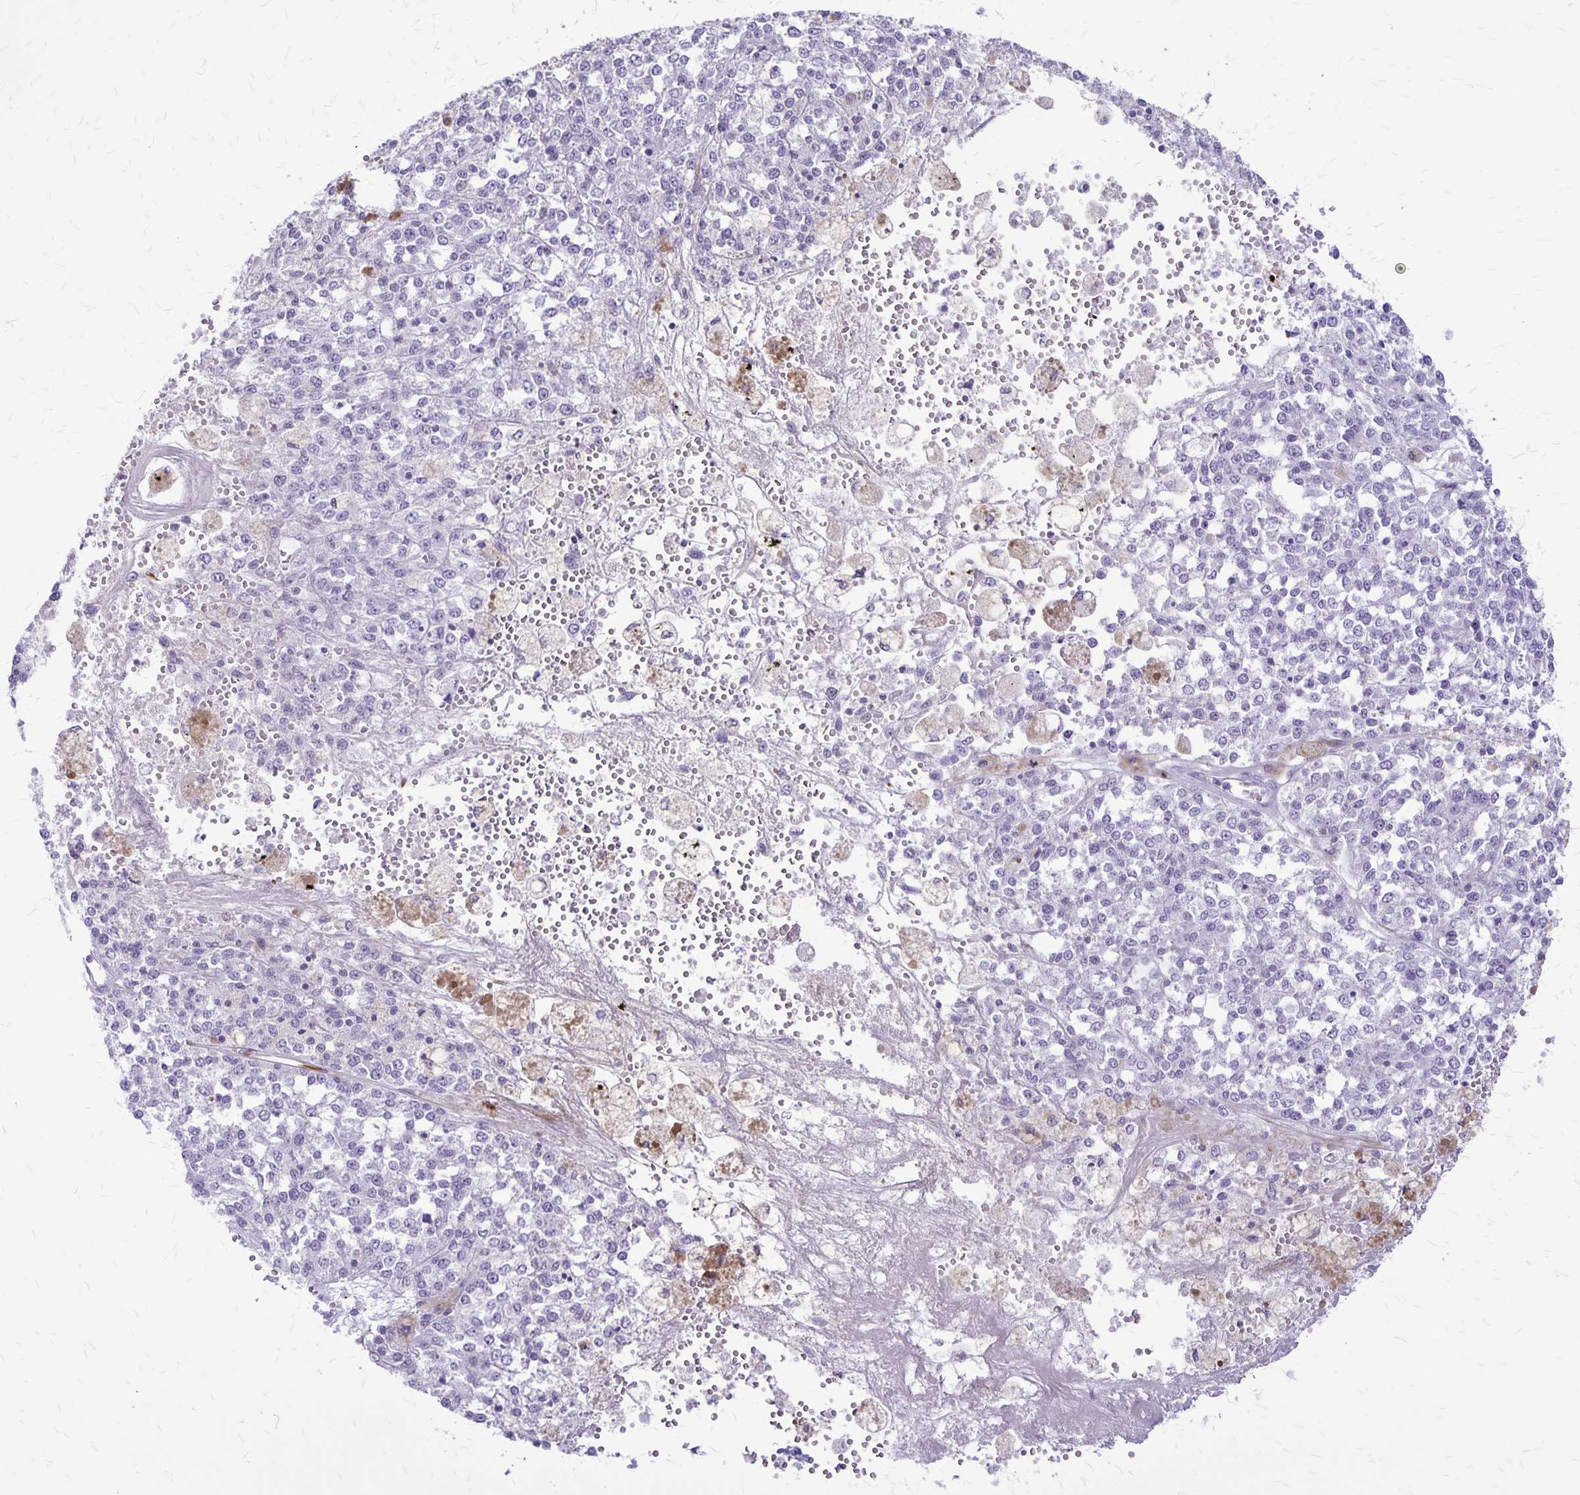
{"staining": {"intensity": "negative", "quantity": "none", "location": "none"}, "tissue": "melanoma", "cell_type": "Tumor cells", "image_type": "cancer", "snomed": [{"axis": "morphology", "description": "Malignant melanoma, Metastatic site"}, {"axis": "topography", "description": "Lymph node"}], "caption": "An immunohistochemistry (IHC) micrograph of melanoma is shown. There is no staining in tumor cells of melanoma.", "gene": "RTN1", "patient": {"sex": "female", "age": 64}}